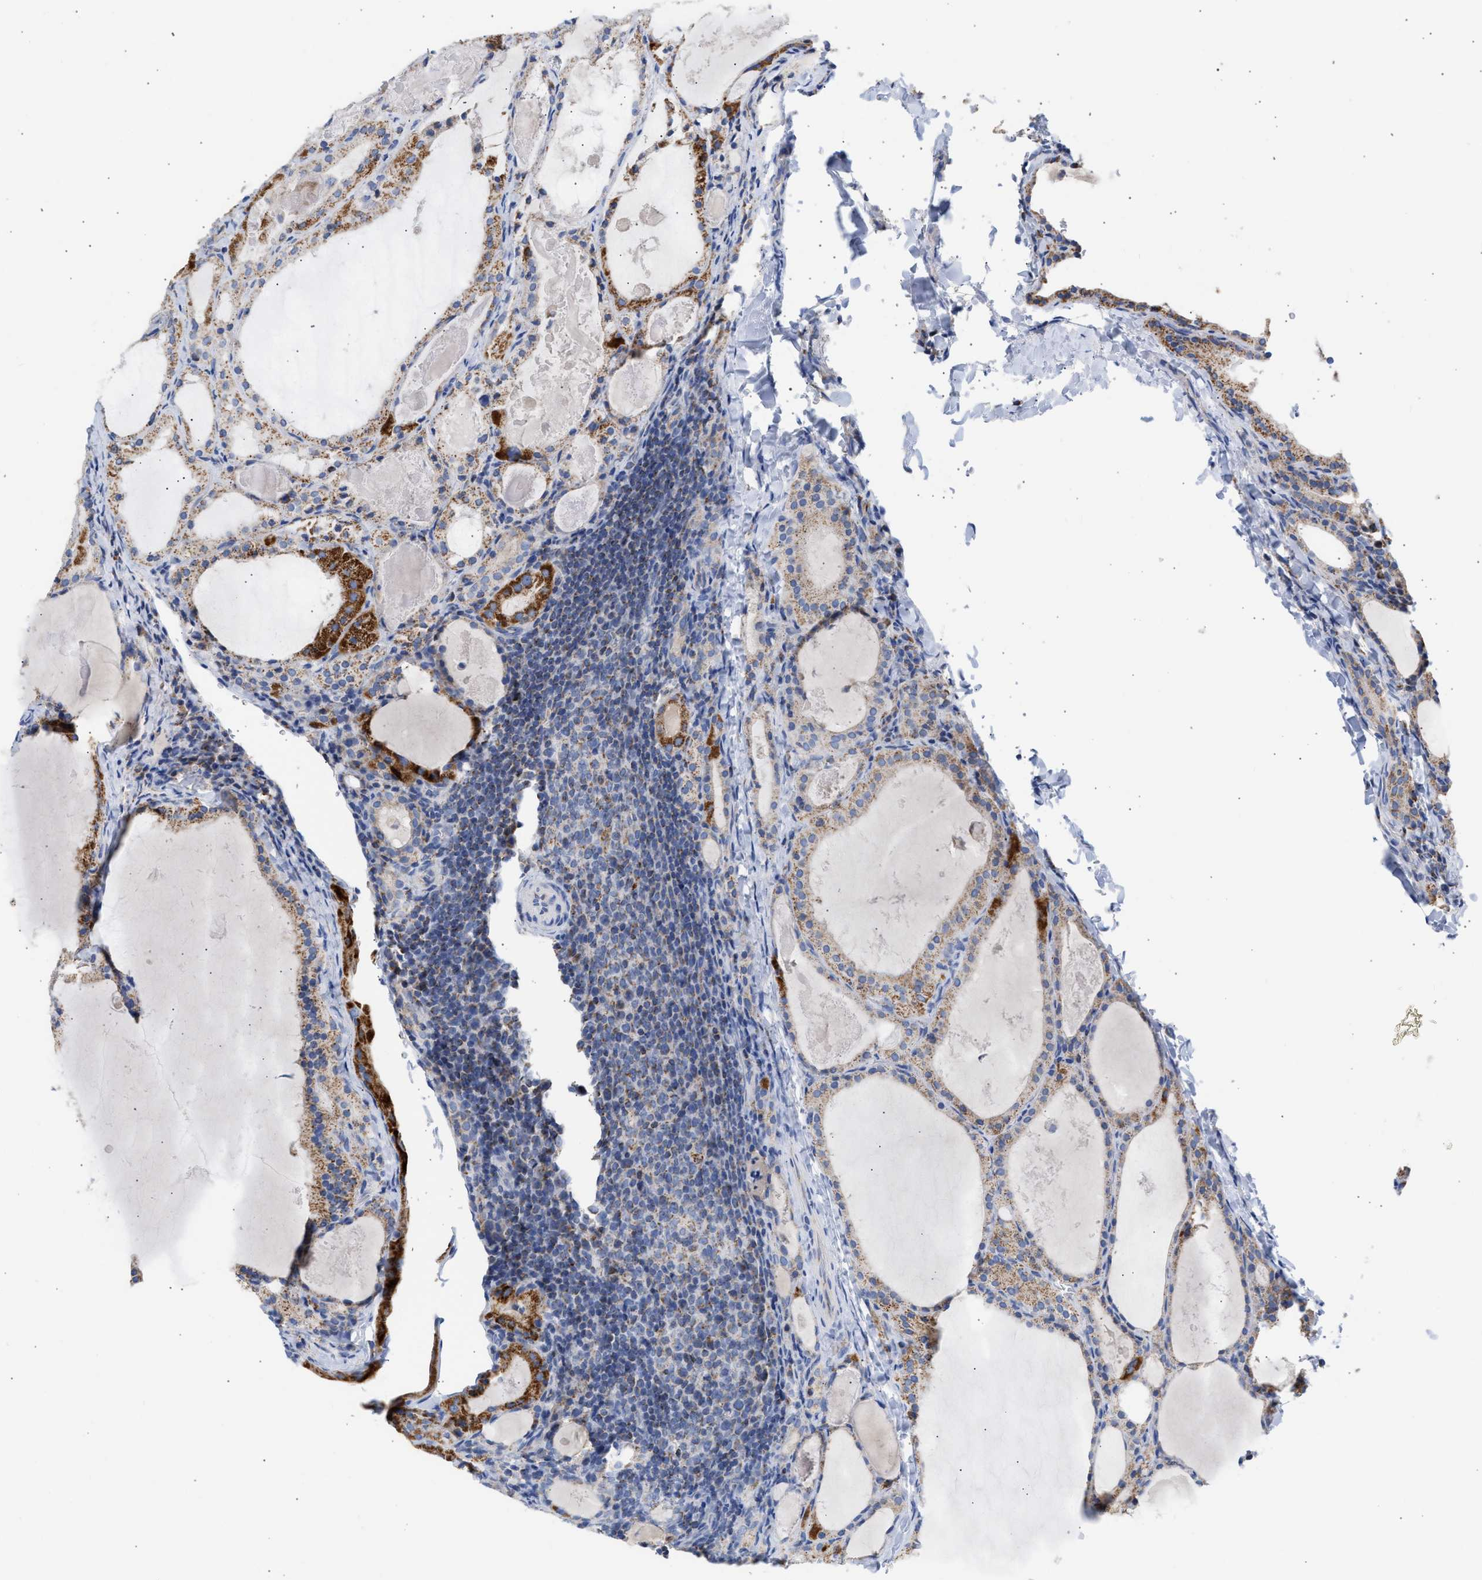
{"staining": {"intensity": "strong", "quantity": "25%-75%", "location": "cytoplasmic/membranous"}, "tissue": "thyroid cancer", "cell_type": "Tumor cells", "image_type": "cancer", "snomed": [{"axis": "morphology", "description": "Papillary adenocarcinoma, NOS"}, {"axis": "topography", "description": "Thyroid gland"}], "caption": "Thyroid papillary adenocarcinoma was stained to show a protein in brown. There is high levels of strong cytoplasmic/membranous expression in about 25%-75% of tumor cells.", "gene": "ACOT13", "patient": {"sex": "female", "age": 42}}